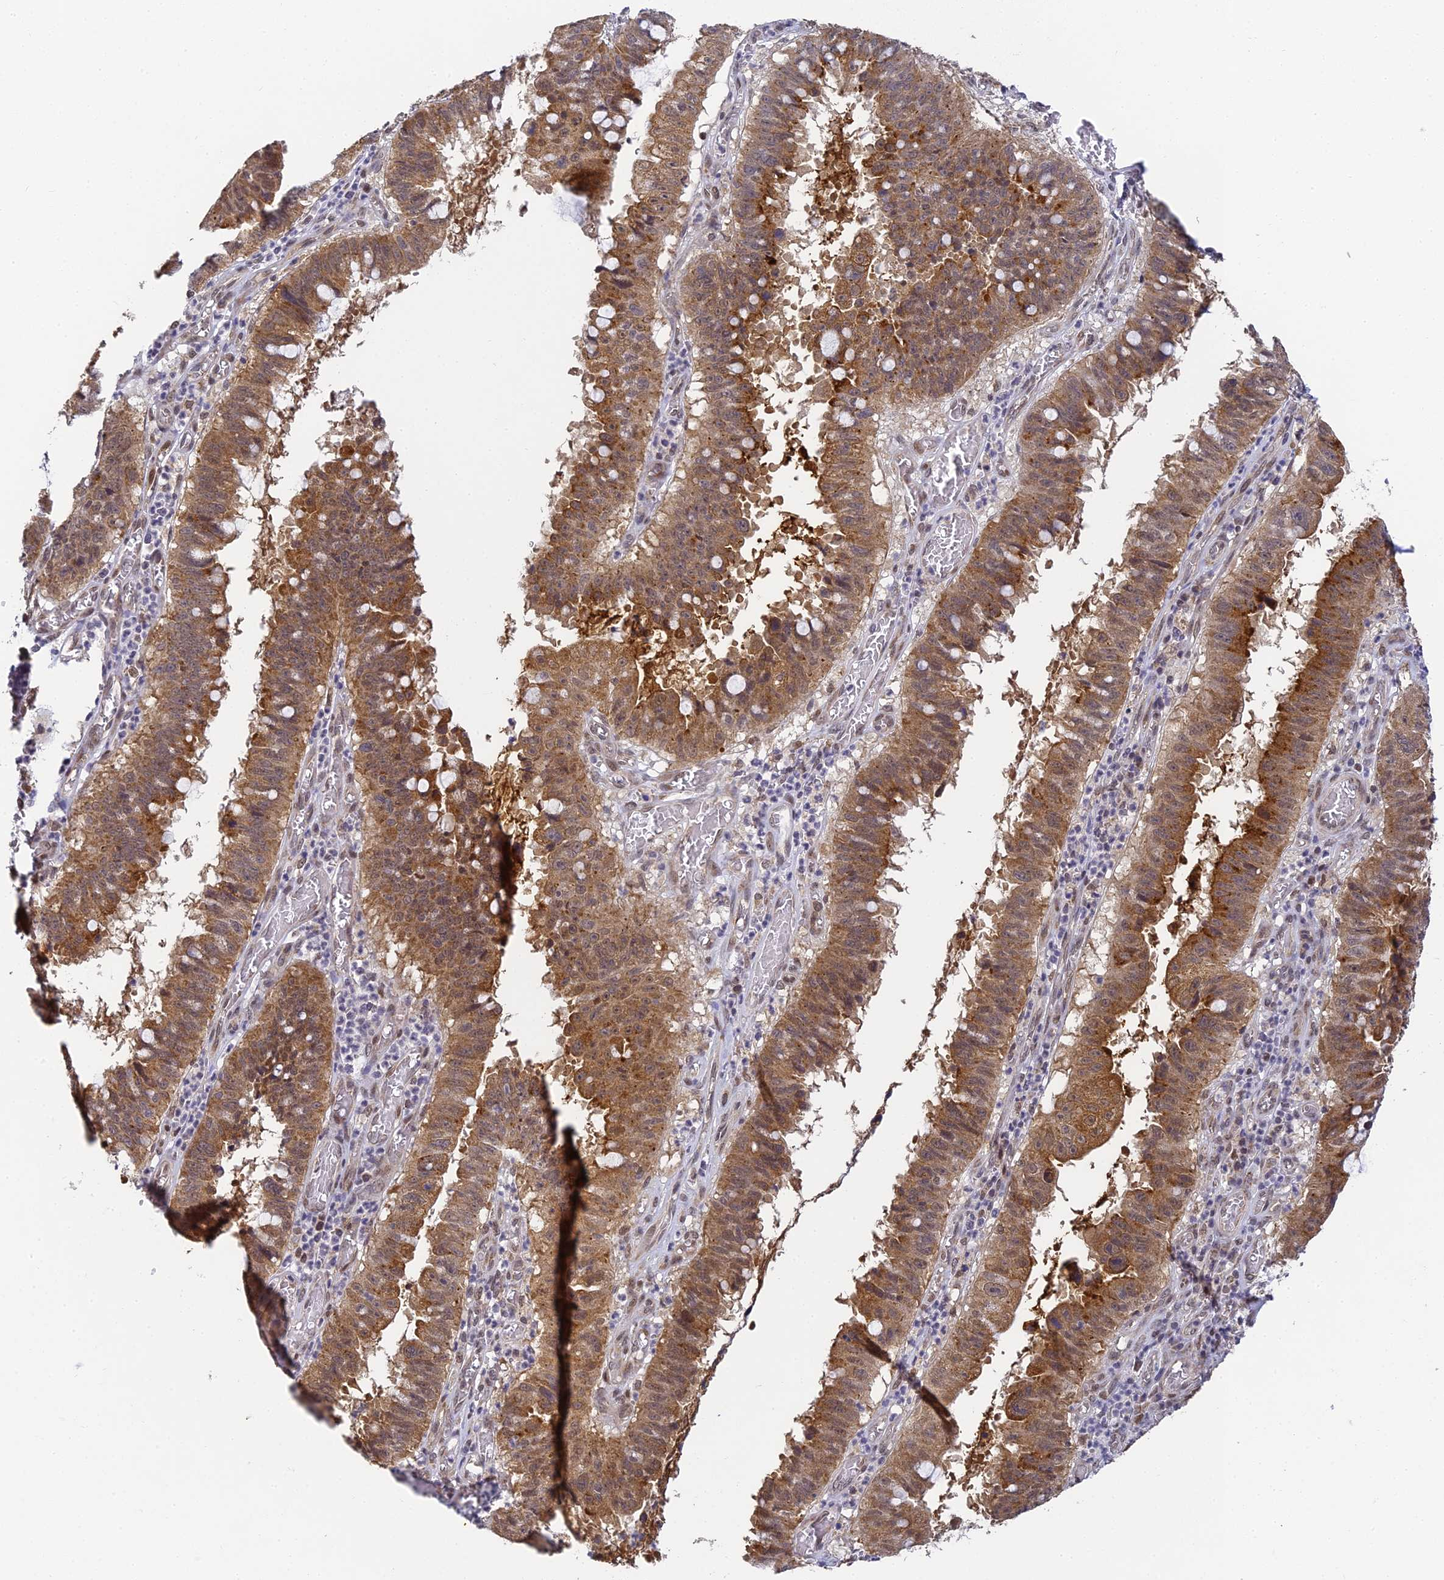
{"staining": {"intensity": "moderate", "quantity": ">75%", "location": "cytoplasmic/membranous,nuclear"}, "tissue": "stomach cancer", "cell_type": "Tumor cells", "image_type": "cancer", "snomed": [{"axis": "morphology", "description": "Adenocarcinoma, NOS"}, {"axis": "topography", "description": "Stomach"}], "caption": "DAB (3,3'-diaminobenzidine) immunohistochemical staining of adenocarcinoma (stomach) displays moderate cytoplasmic/membranous and nuclear protein positivity in about >75% of tumor cells.", "gene": "DNAAF10", "patient": {"sex": "male", "age": 59}}